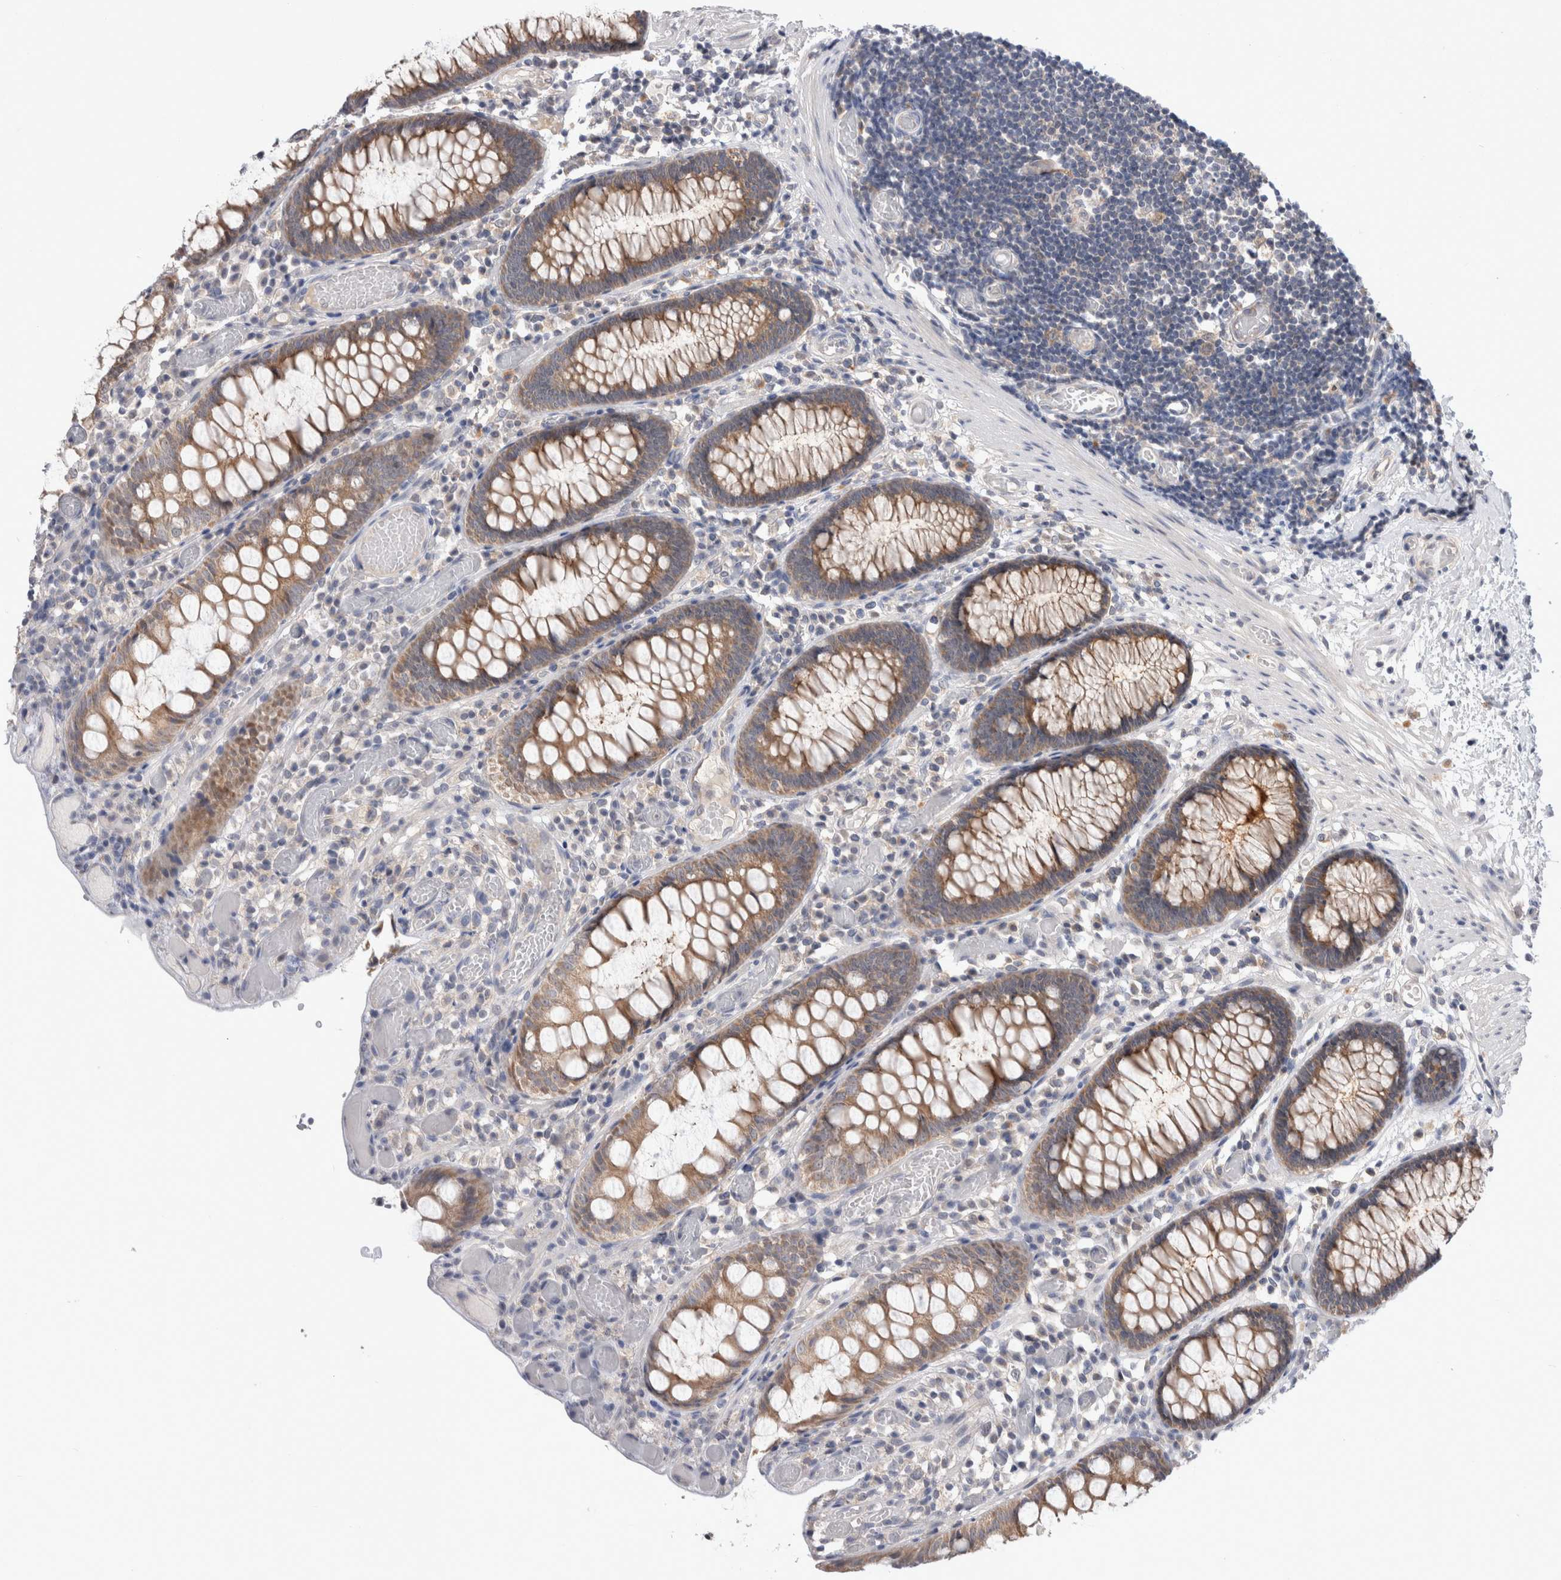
{"staining": {"intensity": "weak", "quantity": ">75%", "location": "cytoplasmic/membranous"}, "tissue": "colon", "cell_type": "Endothelial cells", "image_type": "normal", "snomed": [{"axis": "morphology", "description": "Normal tissue, NOS"}, {"axis": "topography", "description": "Colon"}], "caption": "An IHC image of benign tissue is shown. Protein staining in brown shows weak cytoplasmic/membranous positivity in colon within endothelial cells.", "gene": "MRPL37", "patient": {"sex": "male", "age": 14}}